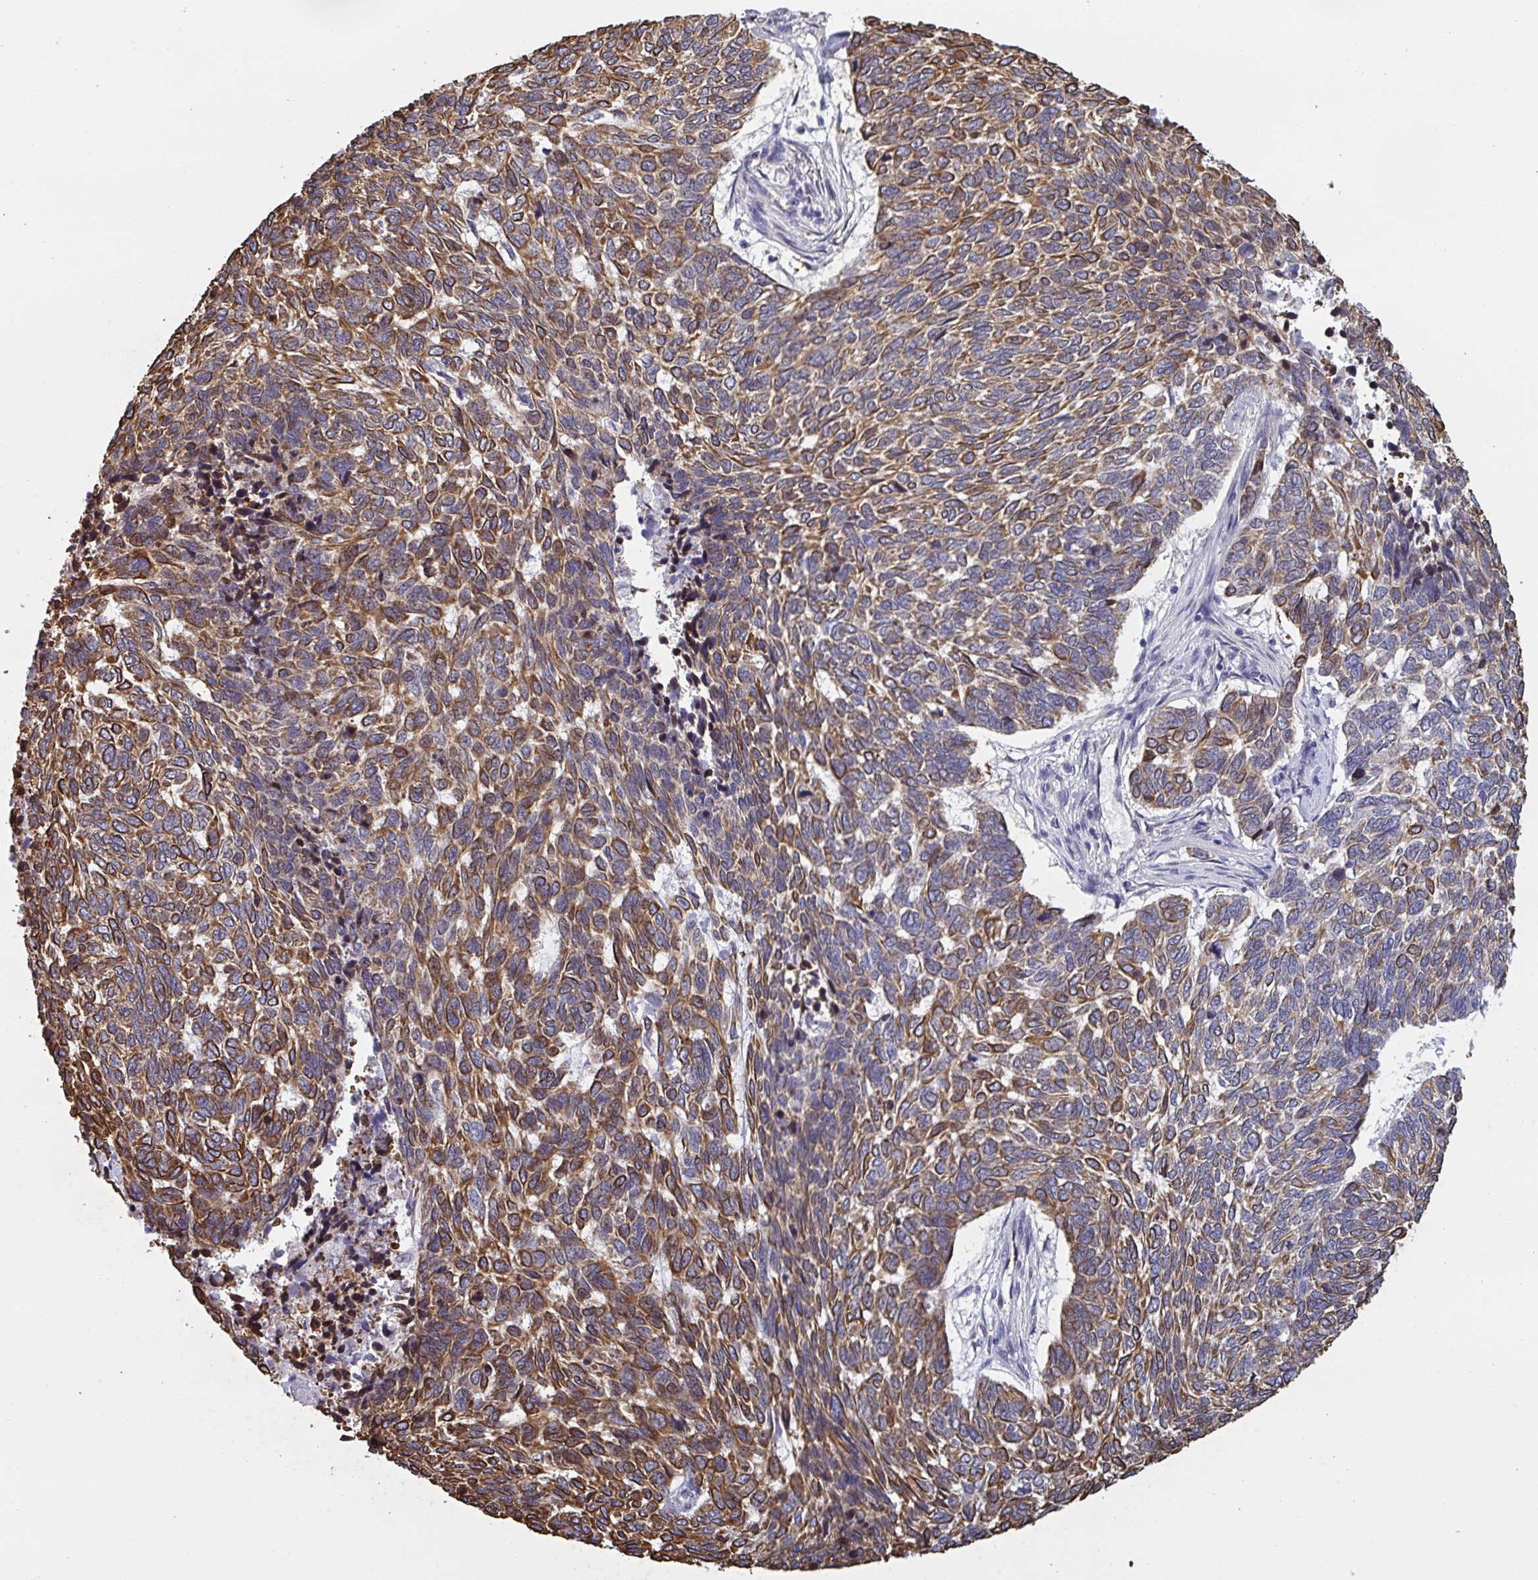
{"staining": {"intensity": "moderate", "quantity": ">75%", "location": "cytoplasmic/membranous"}, "tissue": "skin cancer", "cell_type": "Tumor cells", "image_type": "cancer", "snomed": [{"axis": "morphology", "description": "Basal cell carcinoma"}, {"axis": "topography", "description": "Skin"}], "caption": "Basal cell carcinoma (skin) stained with a protein marker shows moderate staining in tumor cells.", "gene": "PELI2", "patient": {"sex": "female", "age": 65}}